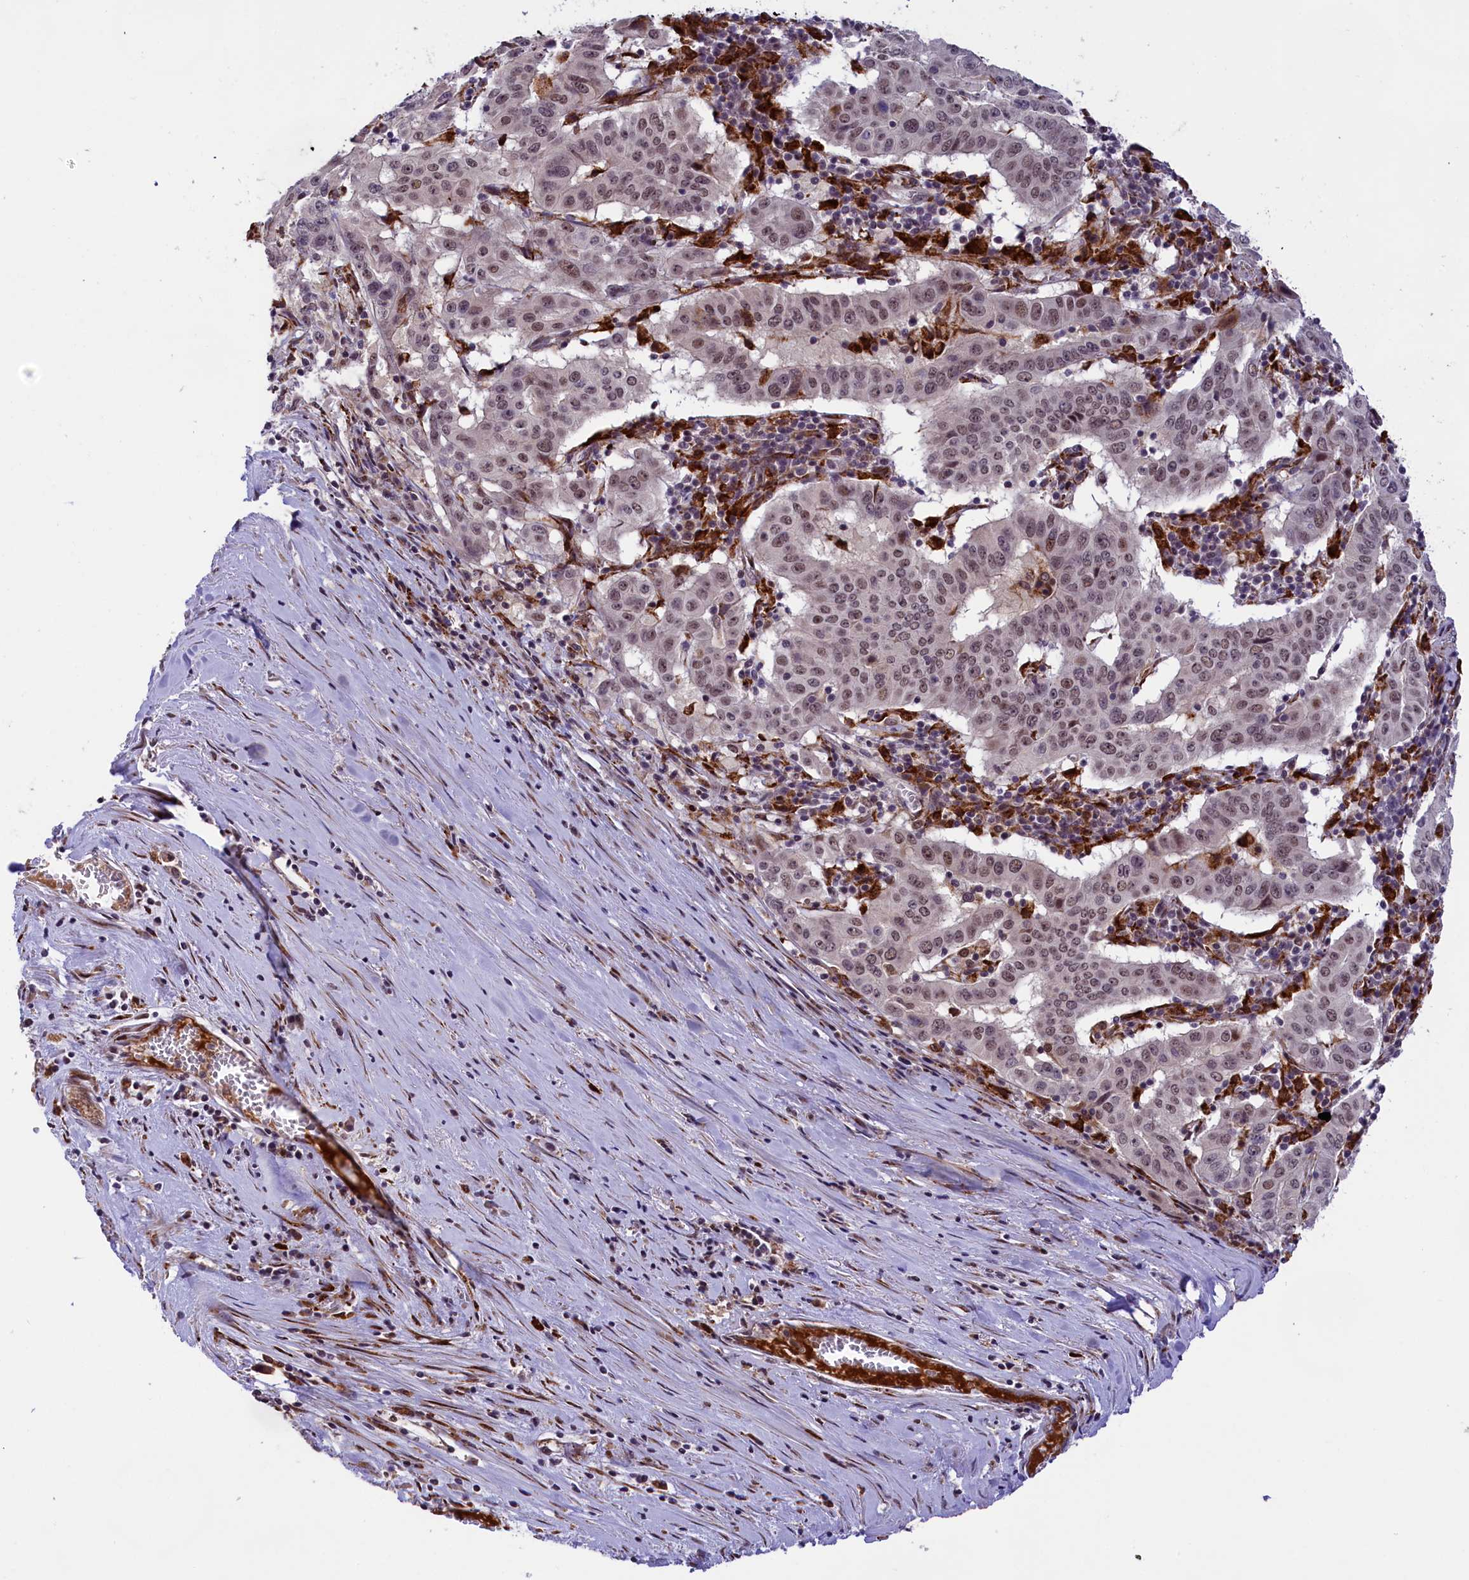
{"staining": {"intensity": "moderate", "quantity": ">75%", "location": "nuclear"}, "tissue": "pancreatic cancer", "cell_type": "Tumor cells", "image_type": "cancer", "snomed": [{"axis": "morphology", "description": "Adenocarcinoma, NOS"}, {"axis": "topography", "description": "Pancreas"}], "caption": "Adenocarcinoma (pancreatic) stained with DAB immunohistochemistry (IHC) reveals medium levels of moderate nuclear positivity in about >75% of tumor cells.", "gene": "FBXO45", "patient": {"sex": "male", "age": 63}}